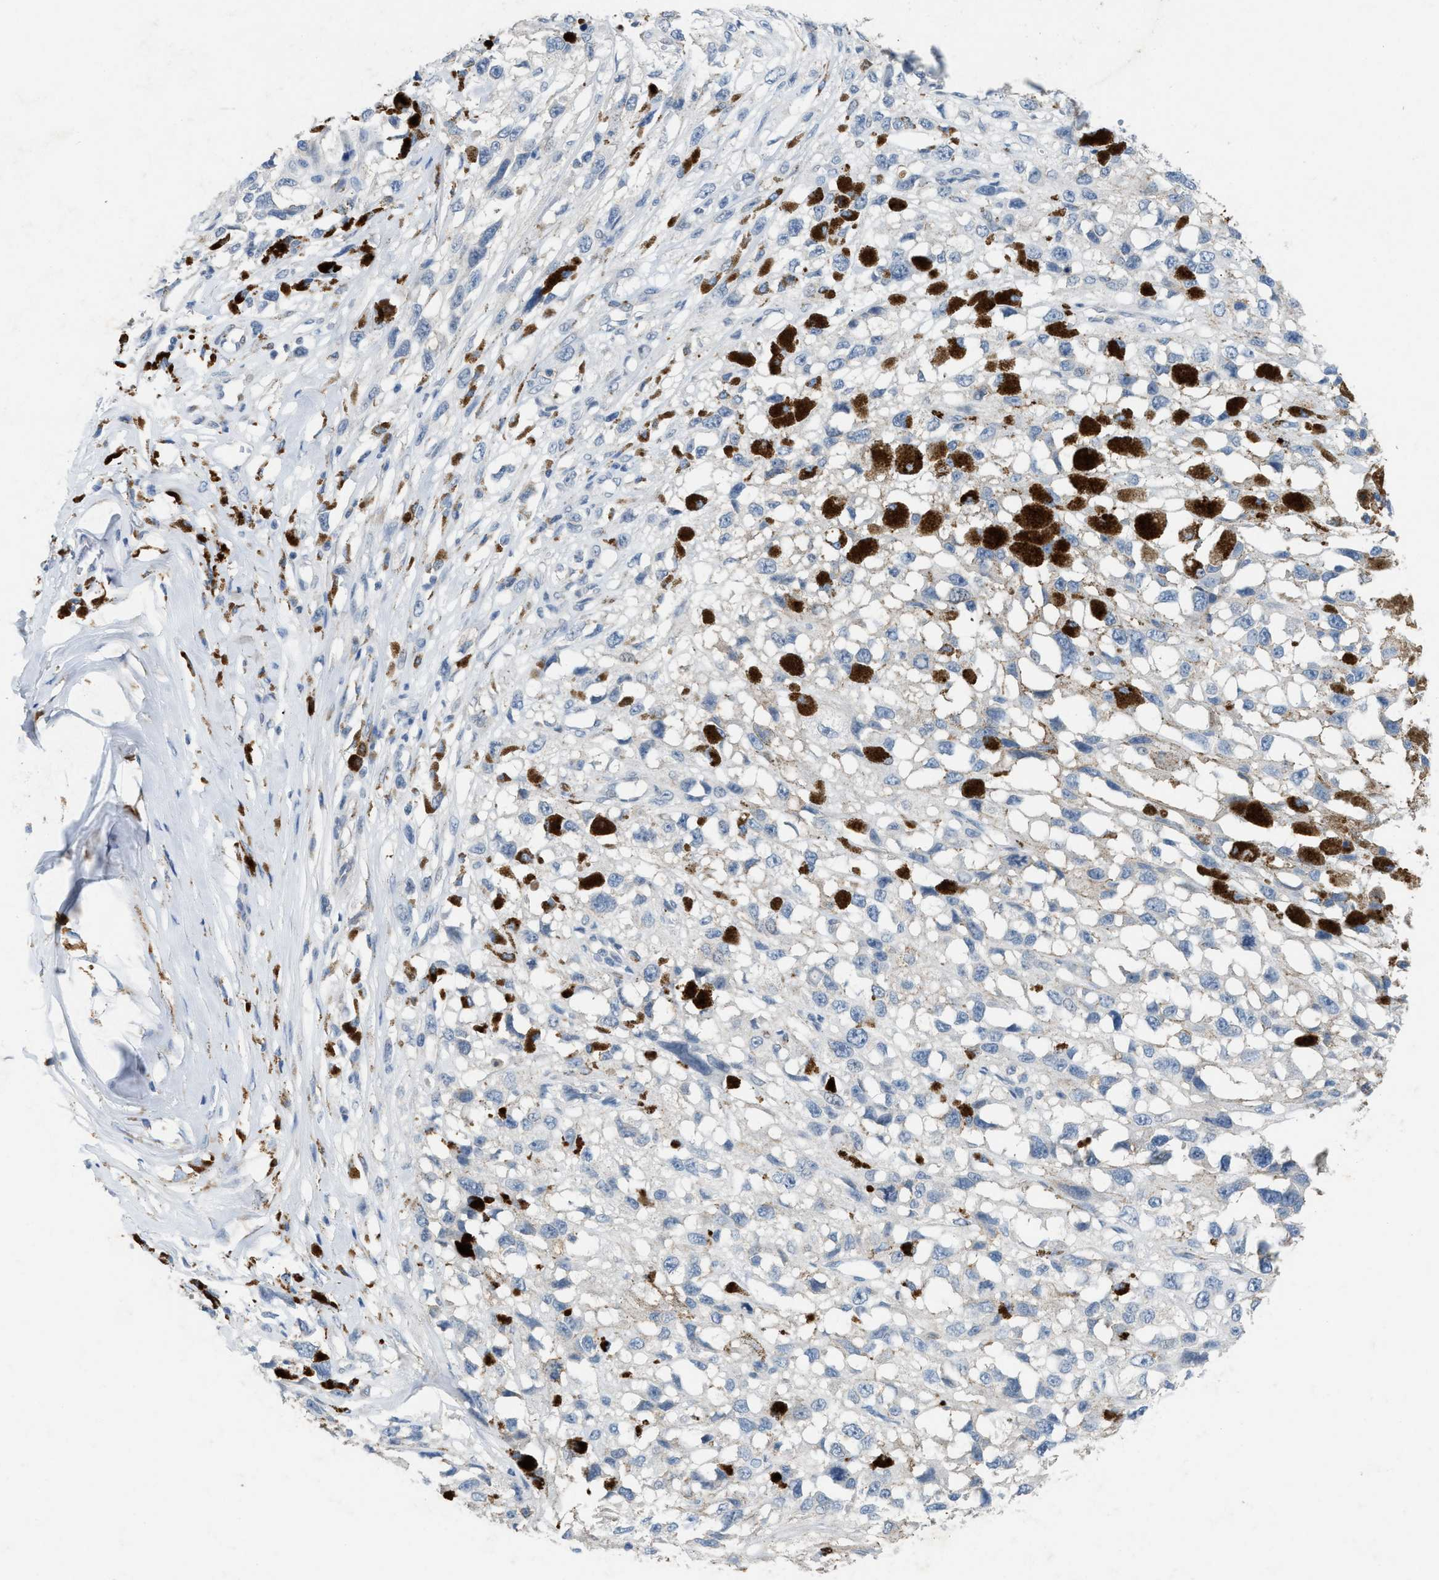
{"staining": {"intensity": "negative", "quantity": "none", "location": "none"}, "tissue": "melanoma", "cell_type": "Tumor cells", "image_type": "cancer", "snomed": [{"axis": "morphology", "description": "Malignant melanoma, Metastatic site"}, {"axis": "topography", "description": "Lymph node"}], "caption": "The histopathology image displays no significant positivity in tumor cells of malignant melanoma (metastatic site).", "gene": "SLC5A5", "patient": {"sex": "male", "age": 59}}